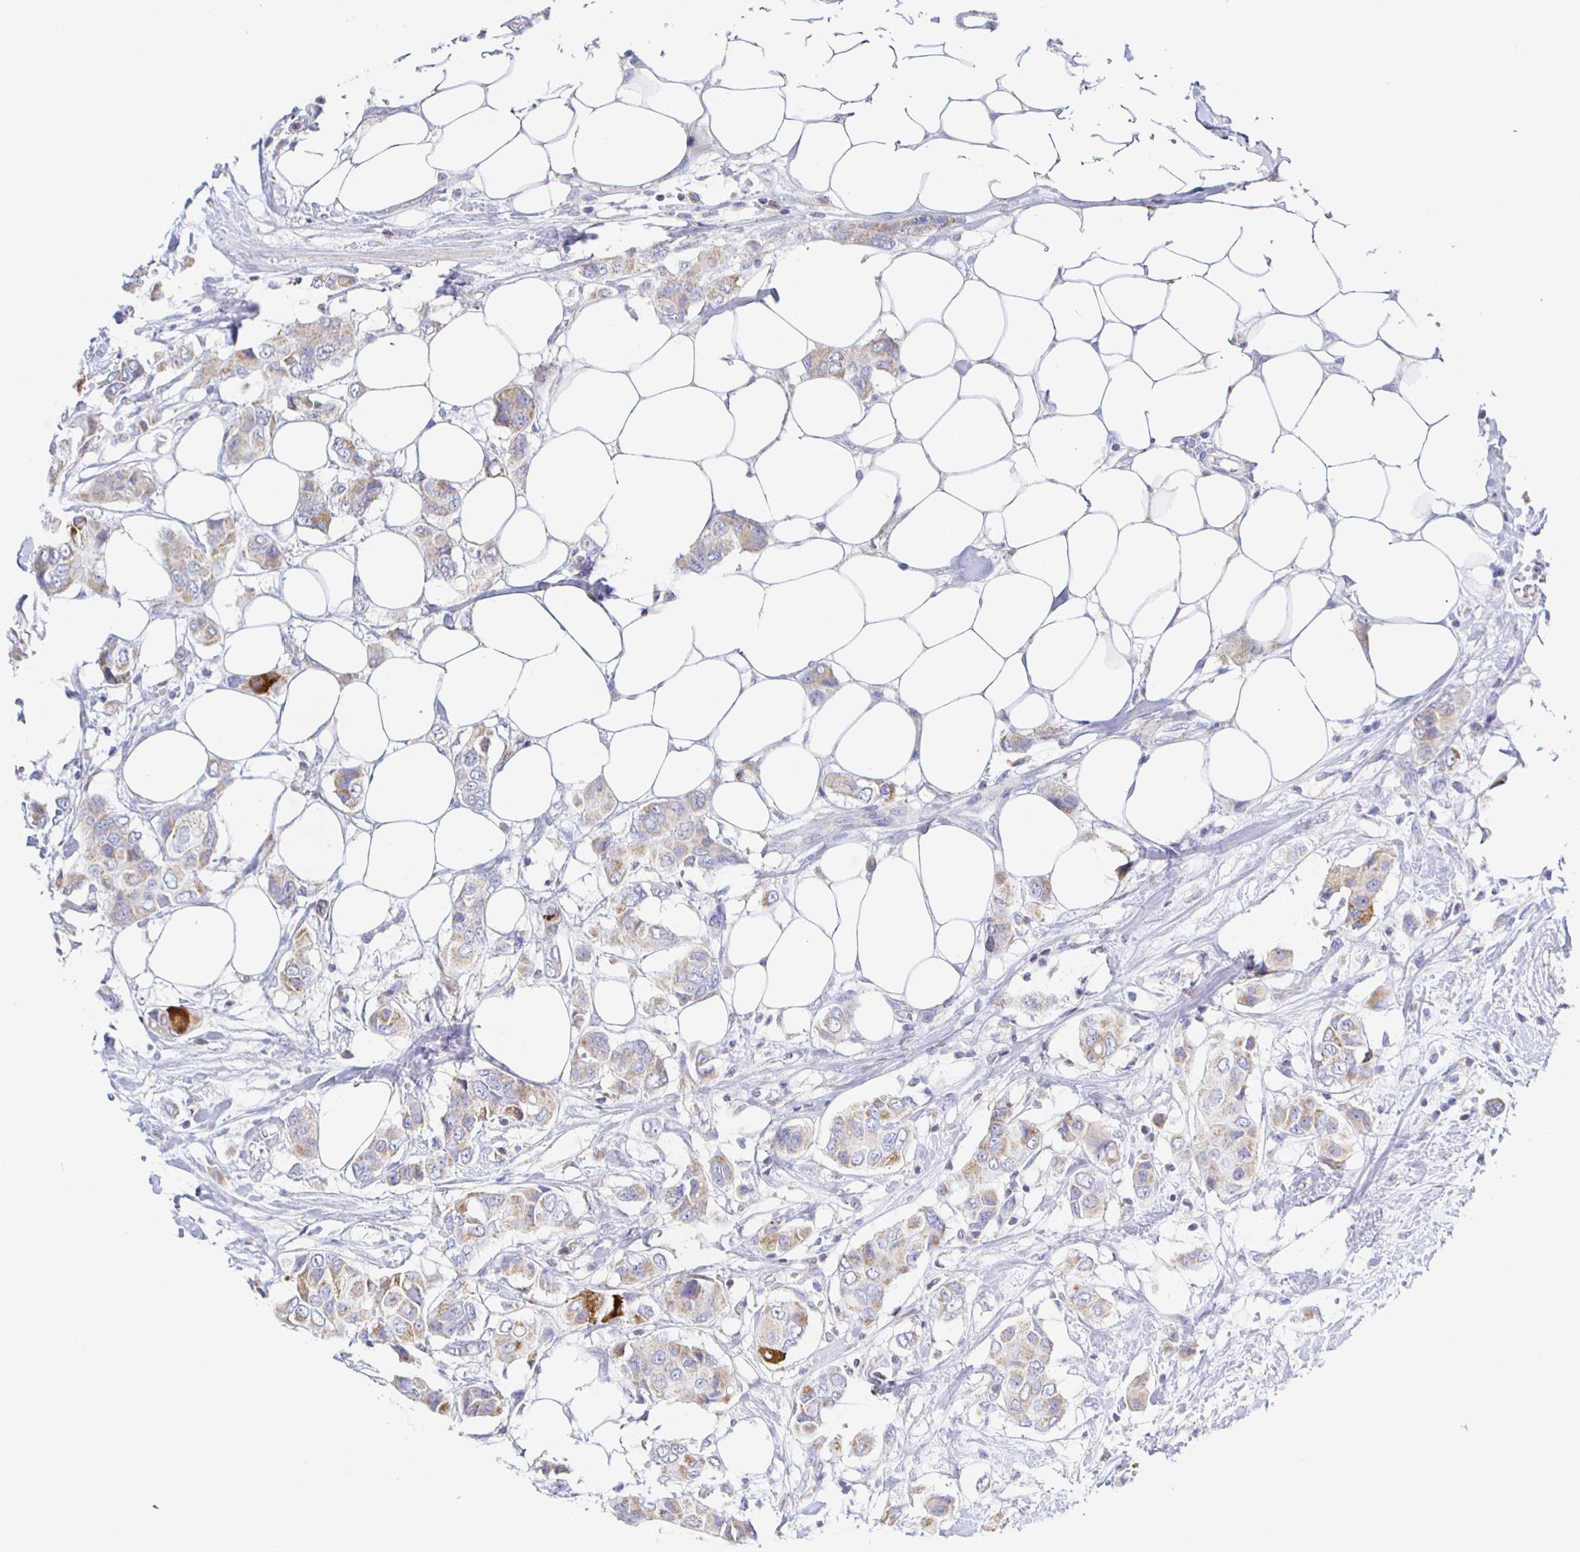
{"staining": {"intensity": "weak", "quantity": ">75%", "location": "cytoplasmic/membranous"}, "tissue": "breast cancer", "cell_type": "Tumor cells", "image_type": "cancer", "snomed": [{"axis": "morphology", "description": "Lobular carcinoma"}, {"axis": "topography", "description": "Breast"}], "caption": "Immunohistochemical staining of human breast lobular carcinoma demonstrates low levels of weak cytoplasmic/membranous expression in about >75% of tumor cells.", "gene": "SYNGR4", "patient": {"sex": "female", "age": 51}}